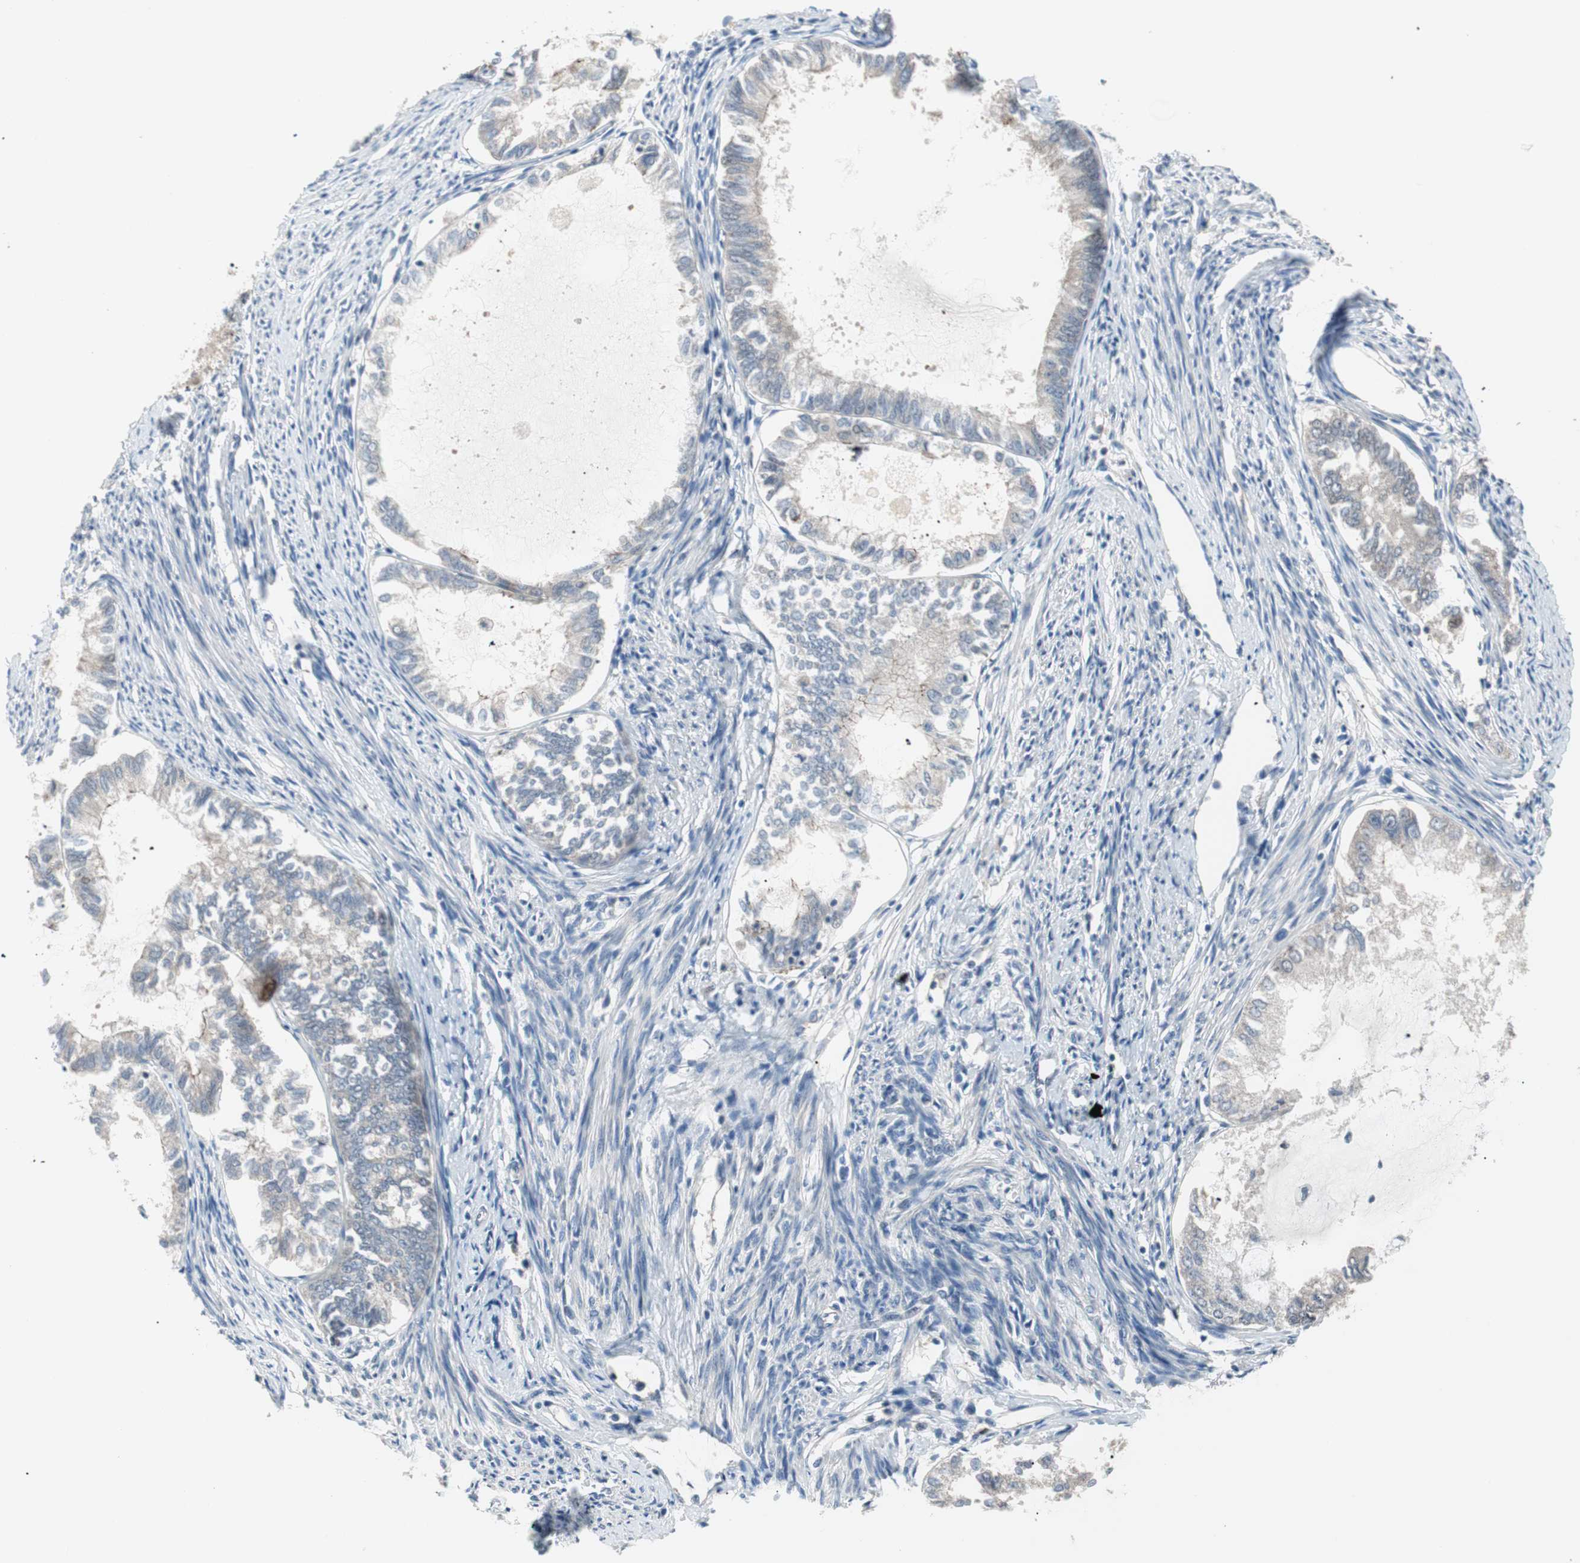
{"staining": {"intensity": "weak", "quantity": "25%-75%", "location": "cytoplasmic/membranous"}, "tissue": "endometrial cancer", "cell_type": "Tumor cells", "image_type": "cancer", "snomed": [{"axis": "morphology", "description": "Adenocarcinoma, NOS"}, {"axis": "topography", "description": "Endometrium"}], "caption": "The histopathology image demonstrates staining of endometrial cancer, revealing weak cytoplasmic/membranous protein staining (brown color) within tumor cells.", "gene": "PCK1", "patient": {"sex": "female", "age": 86}}